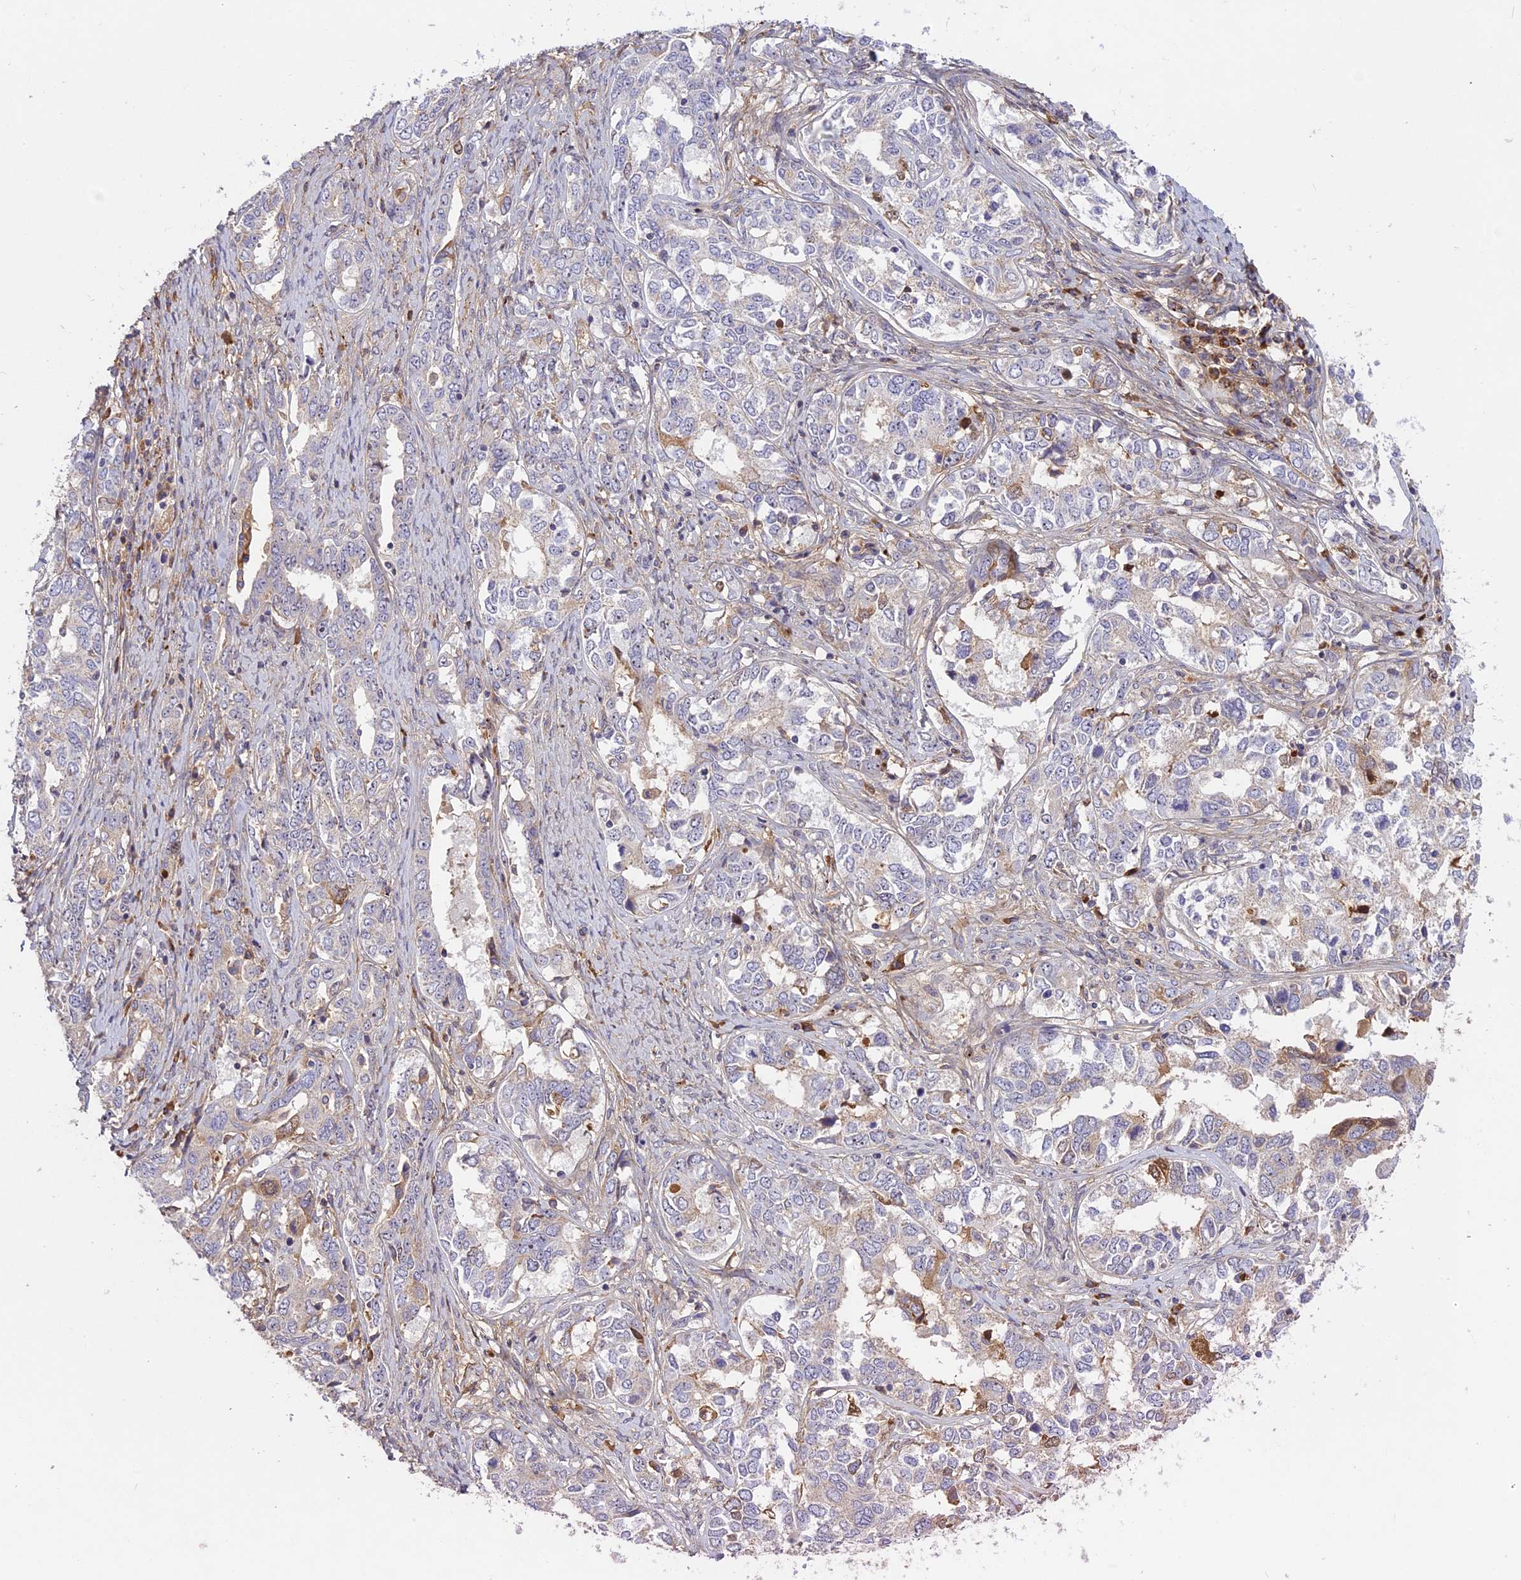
{"staining": {"intensity": "negative", "quantity": "none", "location": "none"}, "tissue": "ovarian cancer", "cell_type": "Tumor cells", "image_type": "cancer", "snomed": [{"axis": "morphology", "description": "Carcinoma, endometroid"}, {"axis": "topography", "description": "Ovary"}], "caption": "Protein analysis of ovarian endometroid carcinoma reveals no significant expression in tumor cells.", "gene": "ADO", "patient": {"sex": "female", "age": 62}}